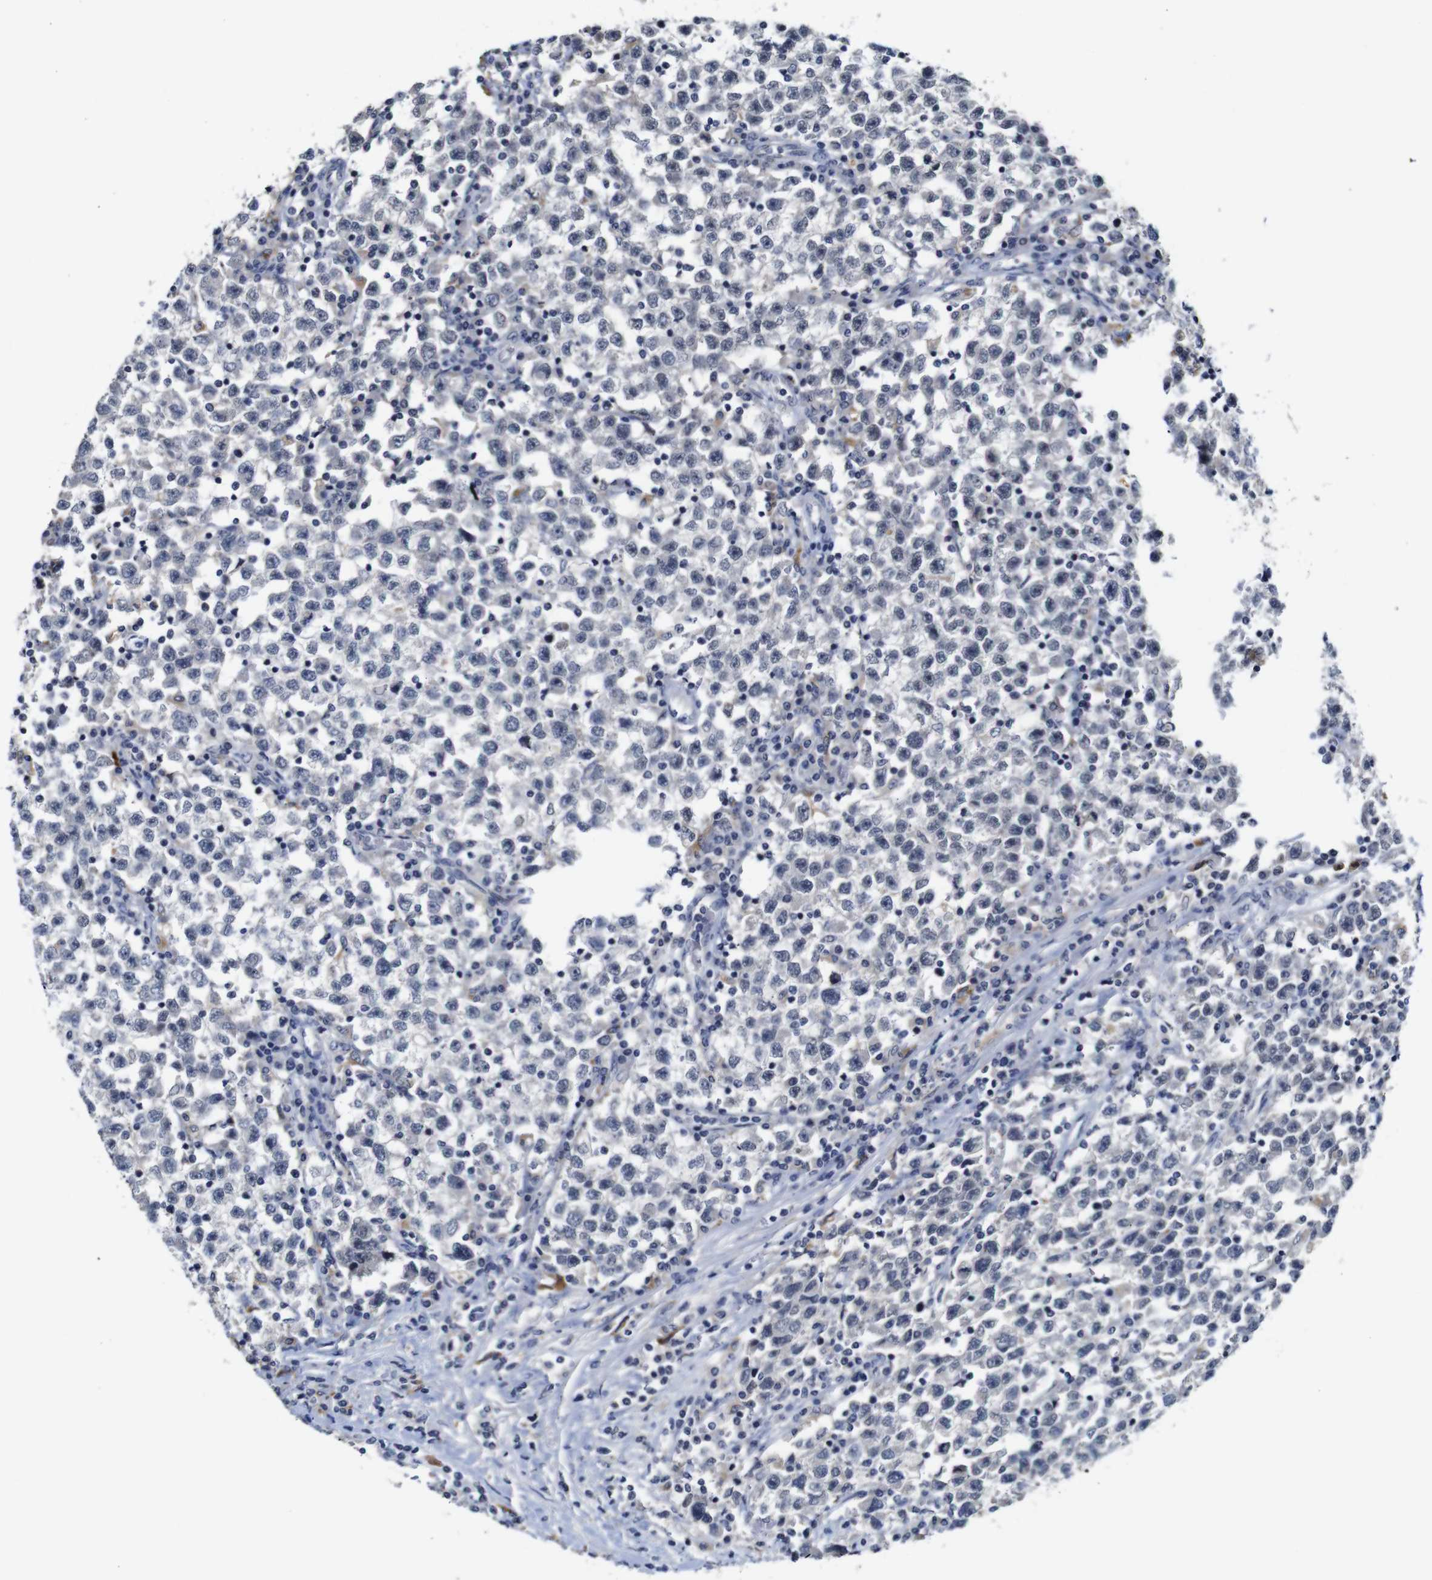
{"staining": {"intensity": "negative", "quantity": "none", "location": "none"}, "tissue": "testis cancer", "cell_type": "Tumor cells", "image_type": "cancer", "snomed": [{"axis": "morphology", "description": "Seminoma, NOS"}, {"axis": "topography", "description": "Testis"}], "caption": "DAB (3,3'-diaminobenzidine) immunohistochemical staining of testis cancer shows no significant positivity in tumor cells.", "gene": "NTRK3", "patient": {"sex": "male", "age": 22}}